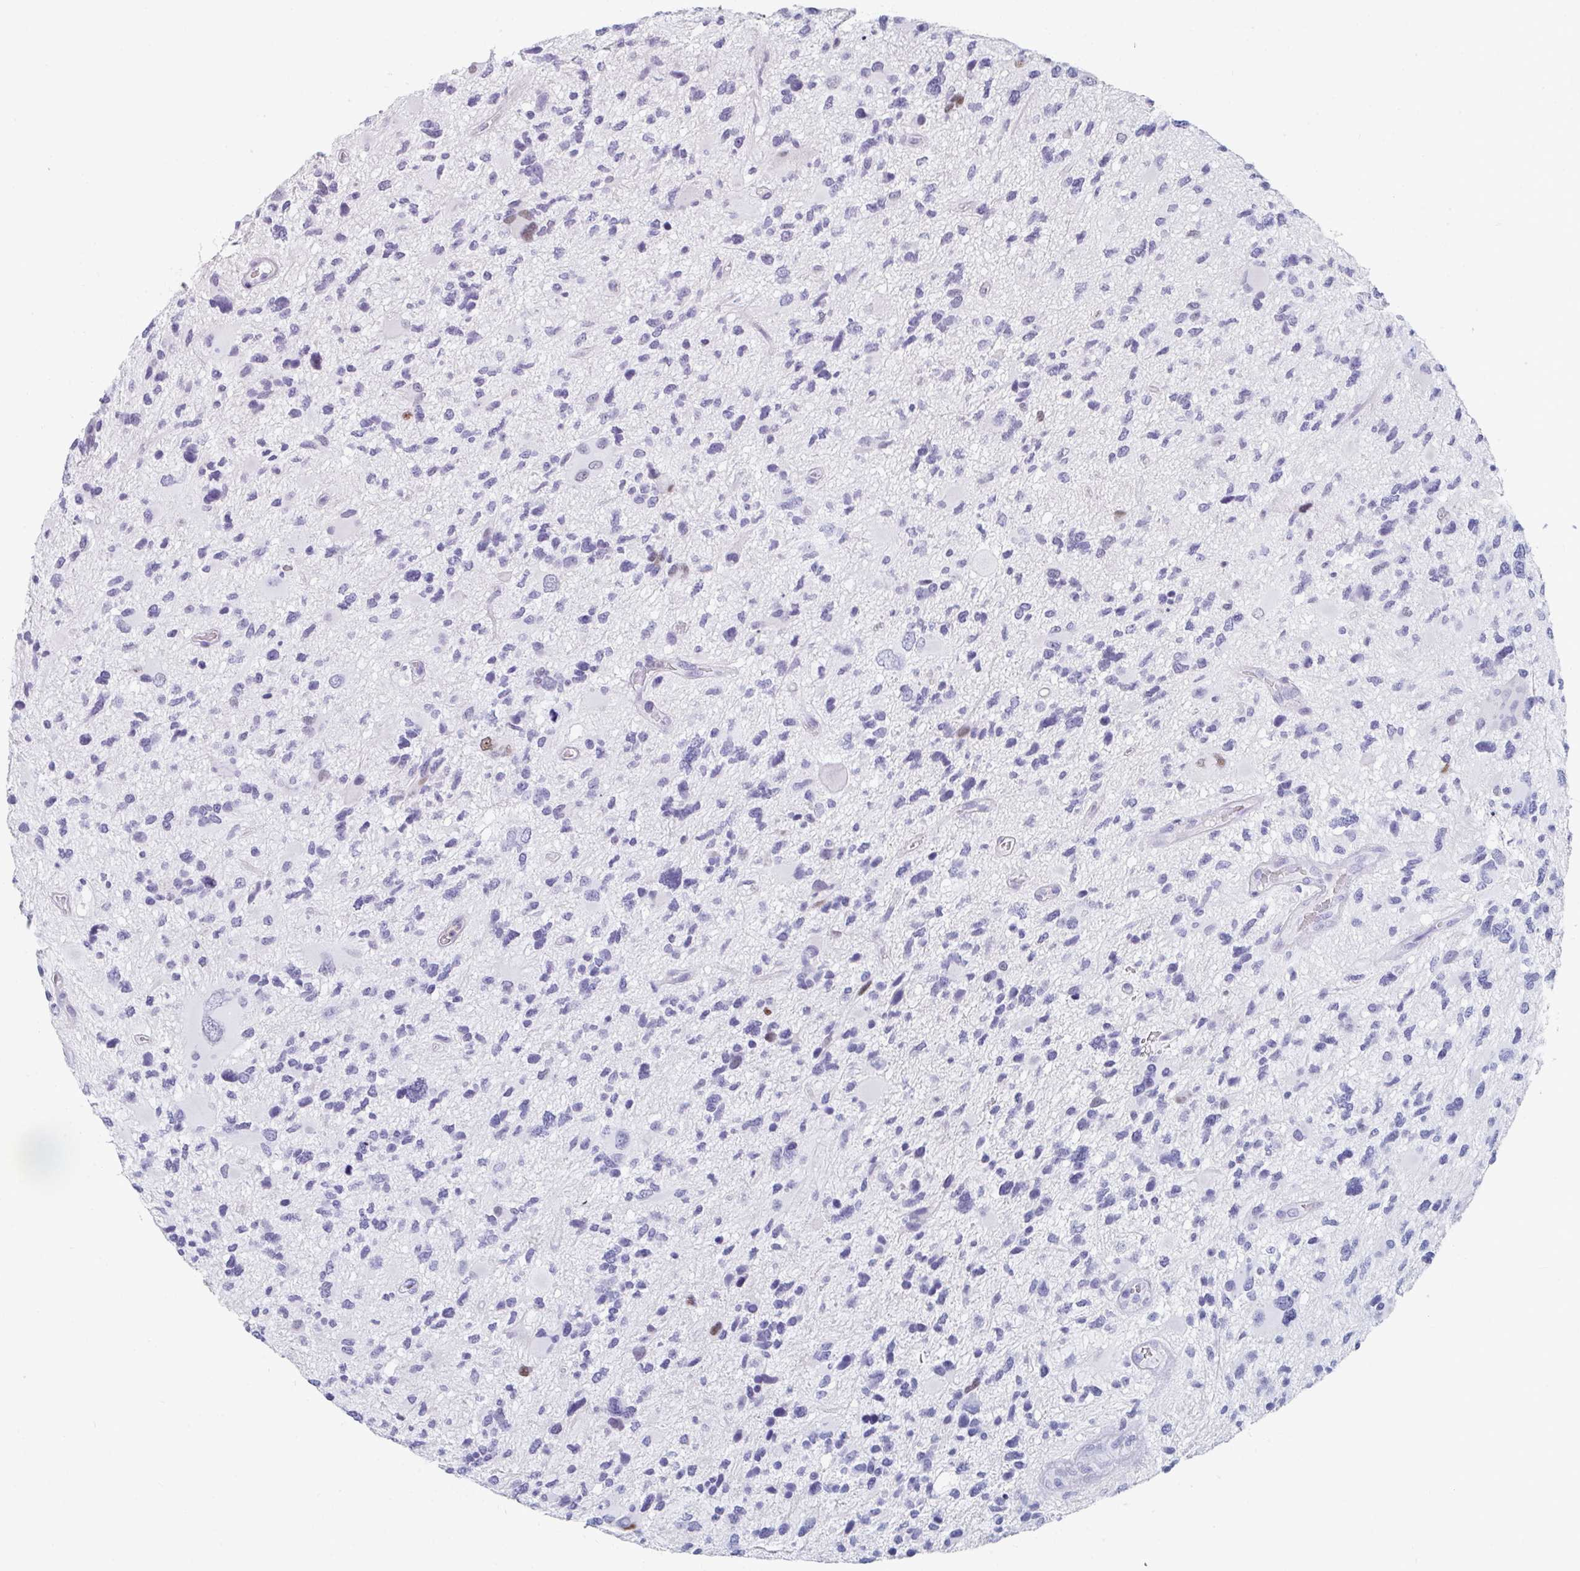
{"staining": {"intensity": "negative", "quantity": "none", "location": "none"}, "tissue": "glioma", "cell_type": "Tumor cells", "image_type": "cancer", "snomed": [{"axis": "morphology", "description": "Glioma, malignant, High grade"}, {"axis": "topography", "description": "Brain"}], "caption": "High magnification brightfield microscopy of glioma stained with DAB (3,3'-diaminobenzidine) (brown) and counterstained with hematoxylin (blue): tumor cells show no significant positivity. (Brightfield microscopy of DAB (3,3'-diaminobenzidine) immunohistochemistry at high magnification).", "gene": "RUBCN", "patient": {"sex": "female", "age": 11}}